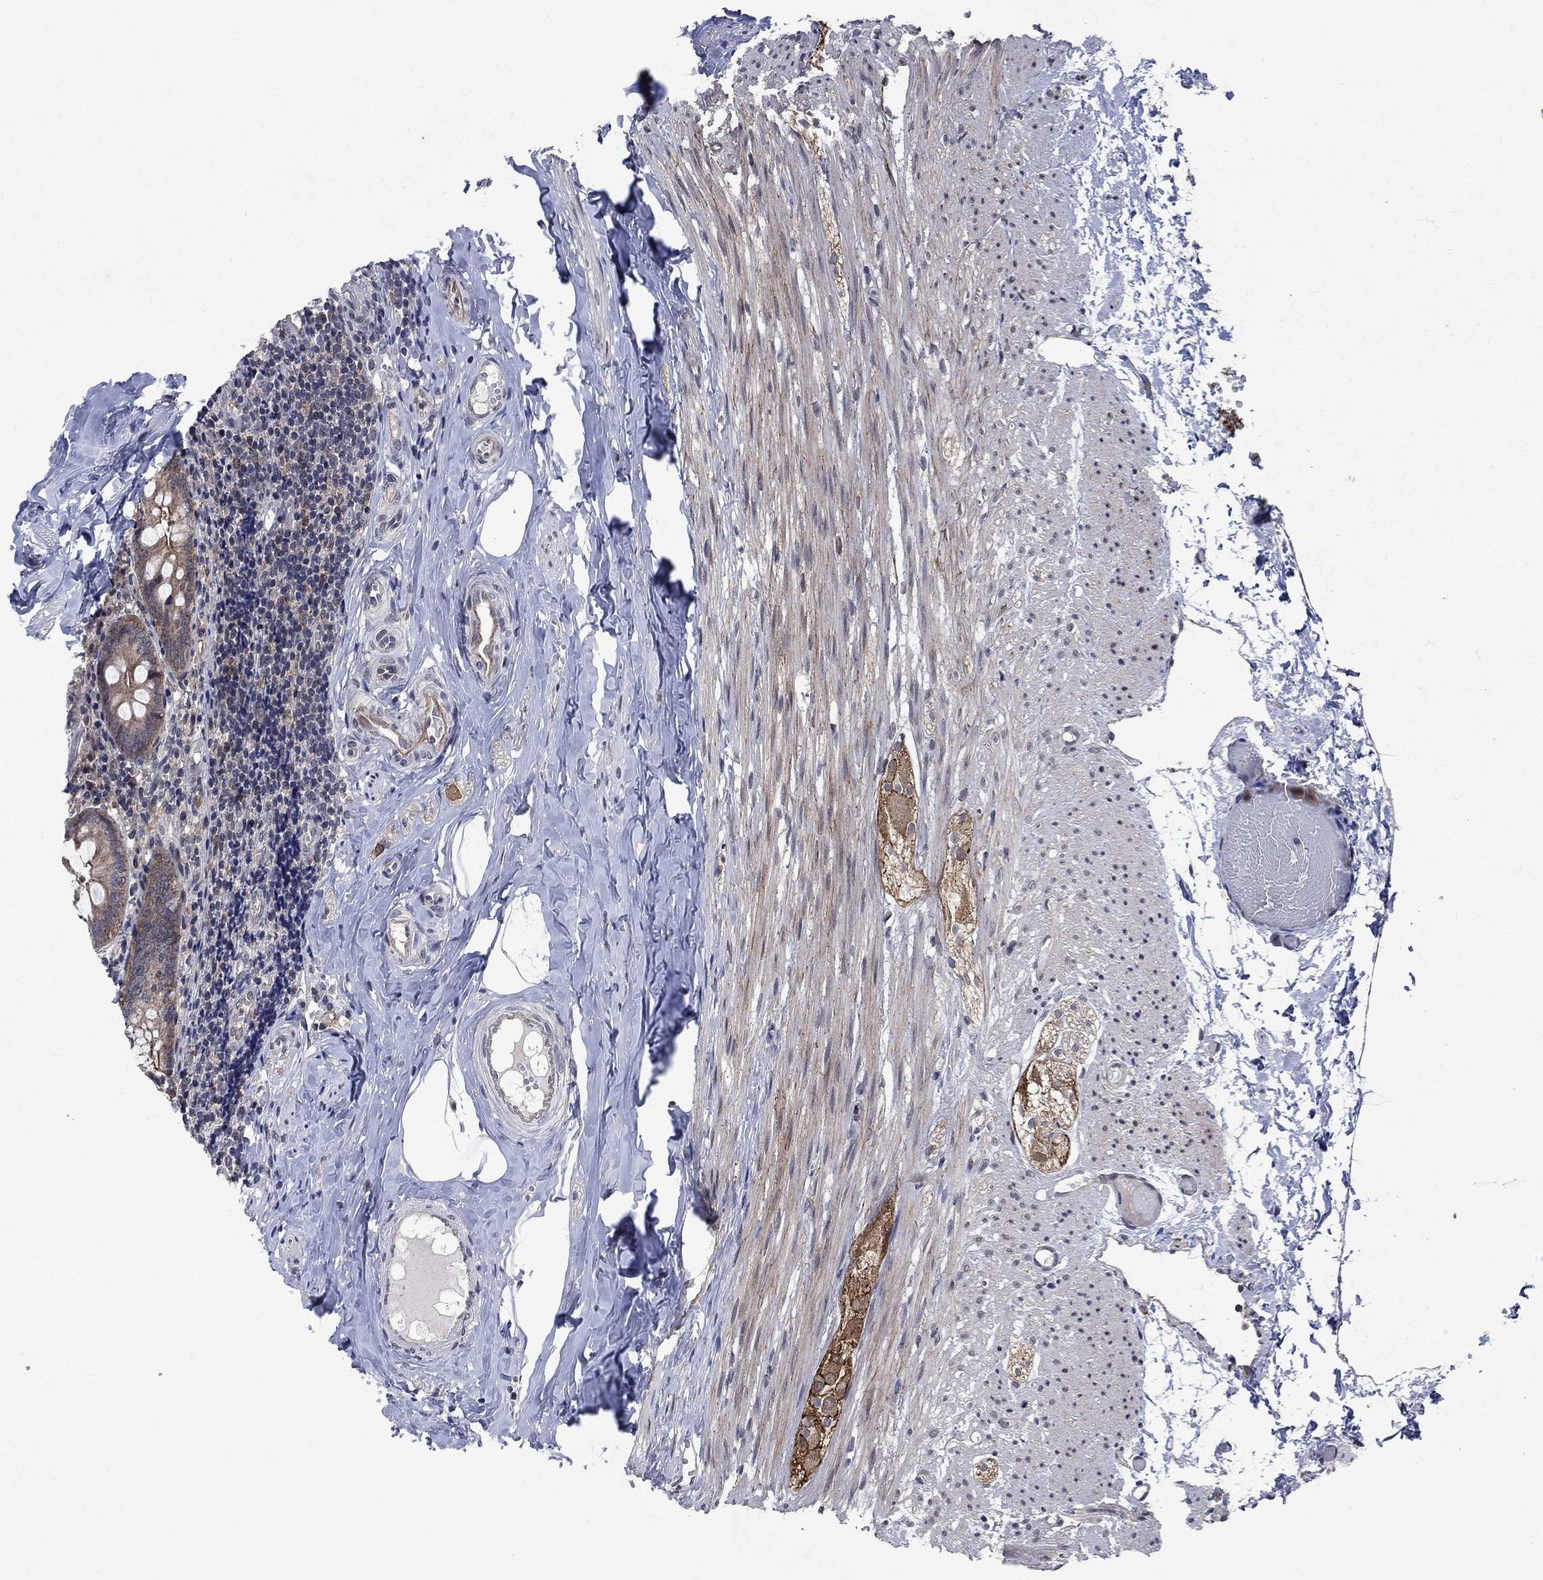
{"staining": {"intensity": "moderate", "quantity": "<25%", "location": "cytoplasmic/membranous"}, "tissue": "appendix", "cell_type": "Glandular cells", "image_type": "normal", "snomed": [{"axis": "morphology", "description": "Normal tissue, NOS"}, {"axis": "topography", "description": "Appendix"}], "caption": "High-power microscopy captured an IHC micrograph of unremarkable appendix, revealing moderate cytoplasmic/membranous staining in approximately <25% of glandular cells. (DAB = brown stain, brightfield microscopy at high magnification).", "gene": "PPP1R9A", "patient": {"sex": "female", "age": 23}}